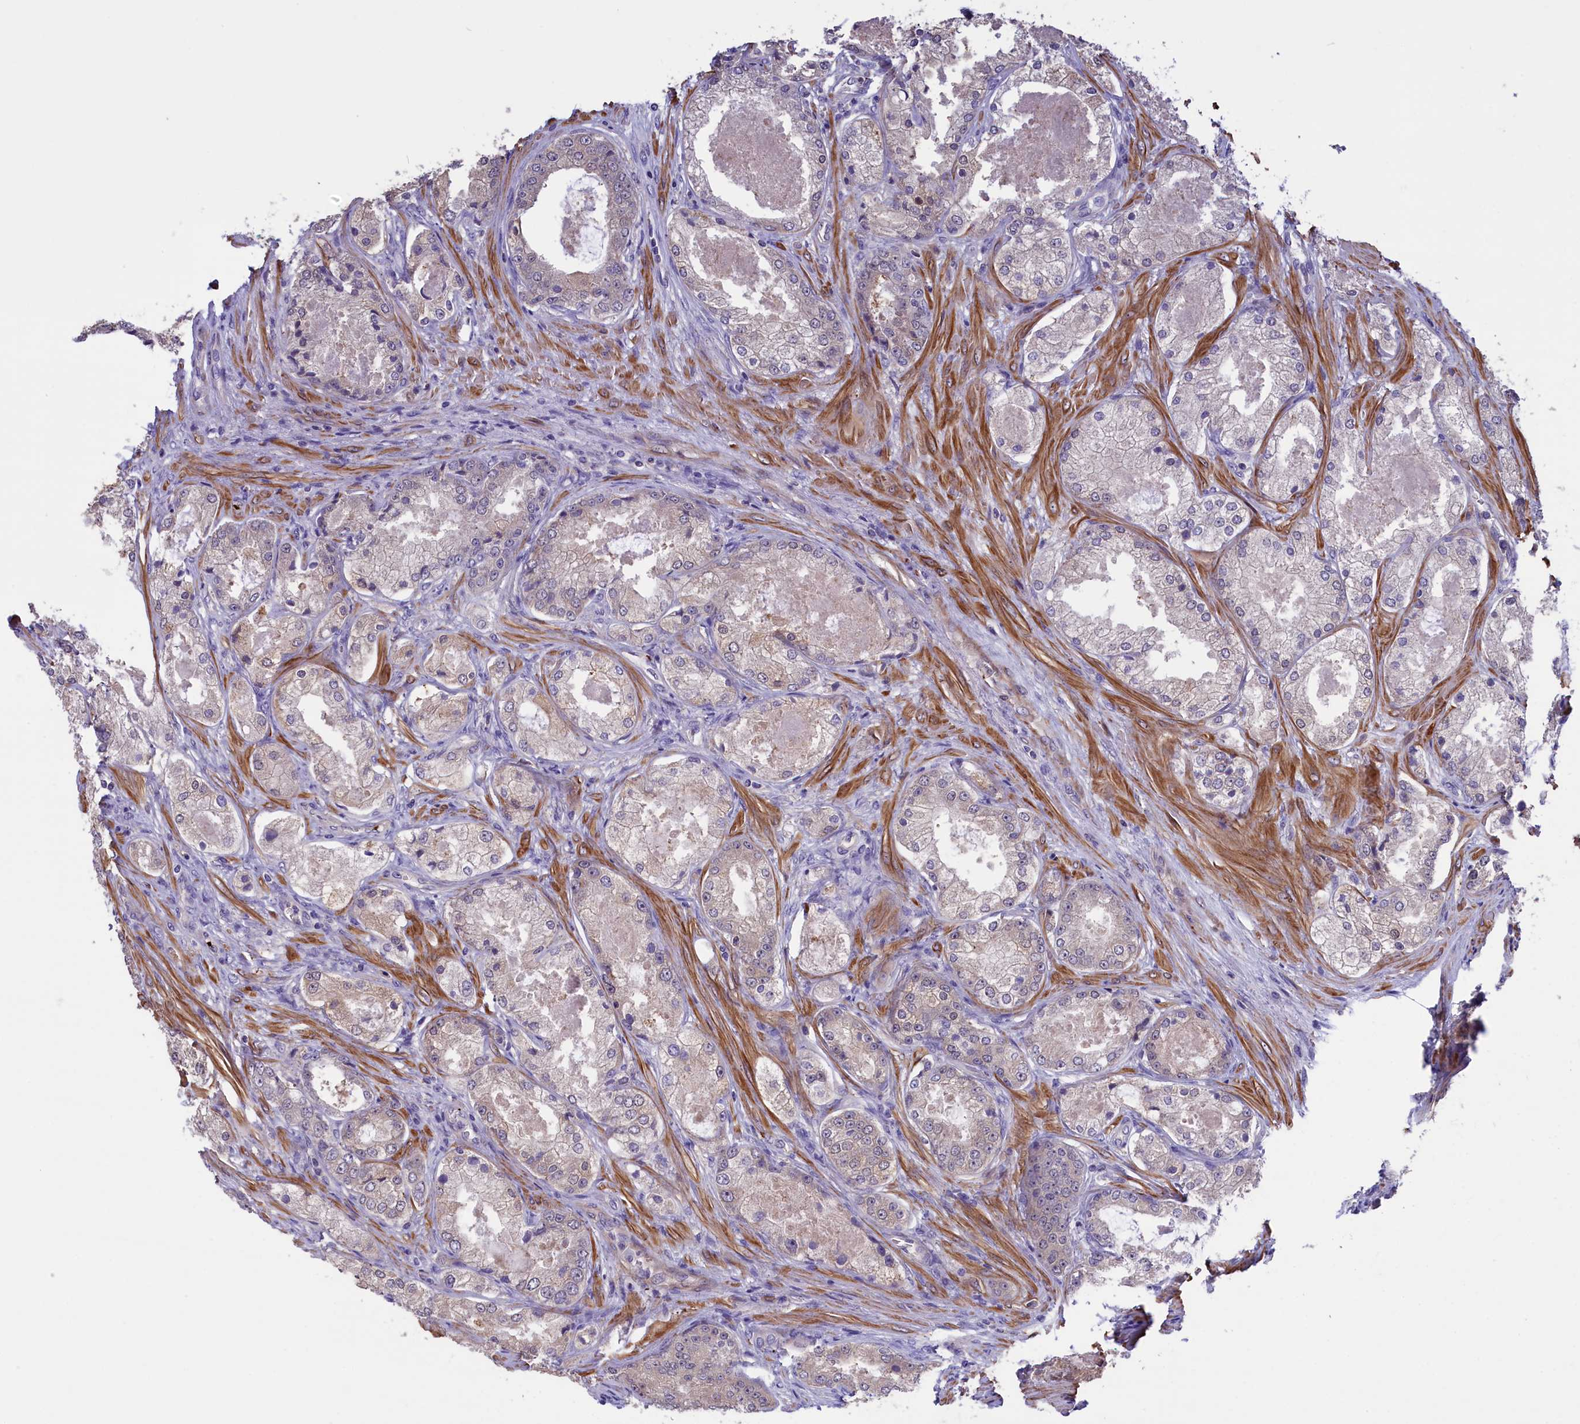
{"staining": {"intensity": "negative", "quantity": "none", "location": "none"}, "tissue": "prostate cancer", "cell_type": "Tumor cells", "image_type": "cancer", "snomed": [{"axis": "morphology", "description": "Adenocarcinoma, Low grade"}, {"axis": "topography", "description": "Prostate"}], "caption": "Immunohistochemical staining of human low-grade adenocarcinoma (prostate) displays no significant positivity in tumor cells.", "gene": "HEATR3", "patient": {"sex": "male", "age": 68}}